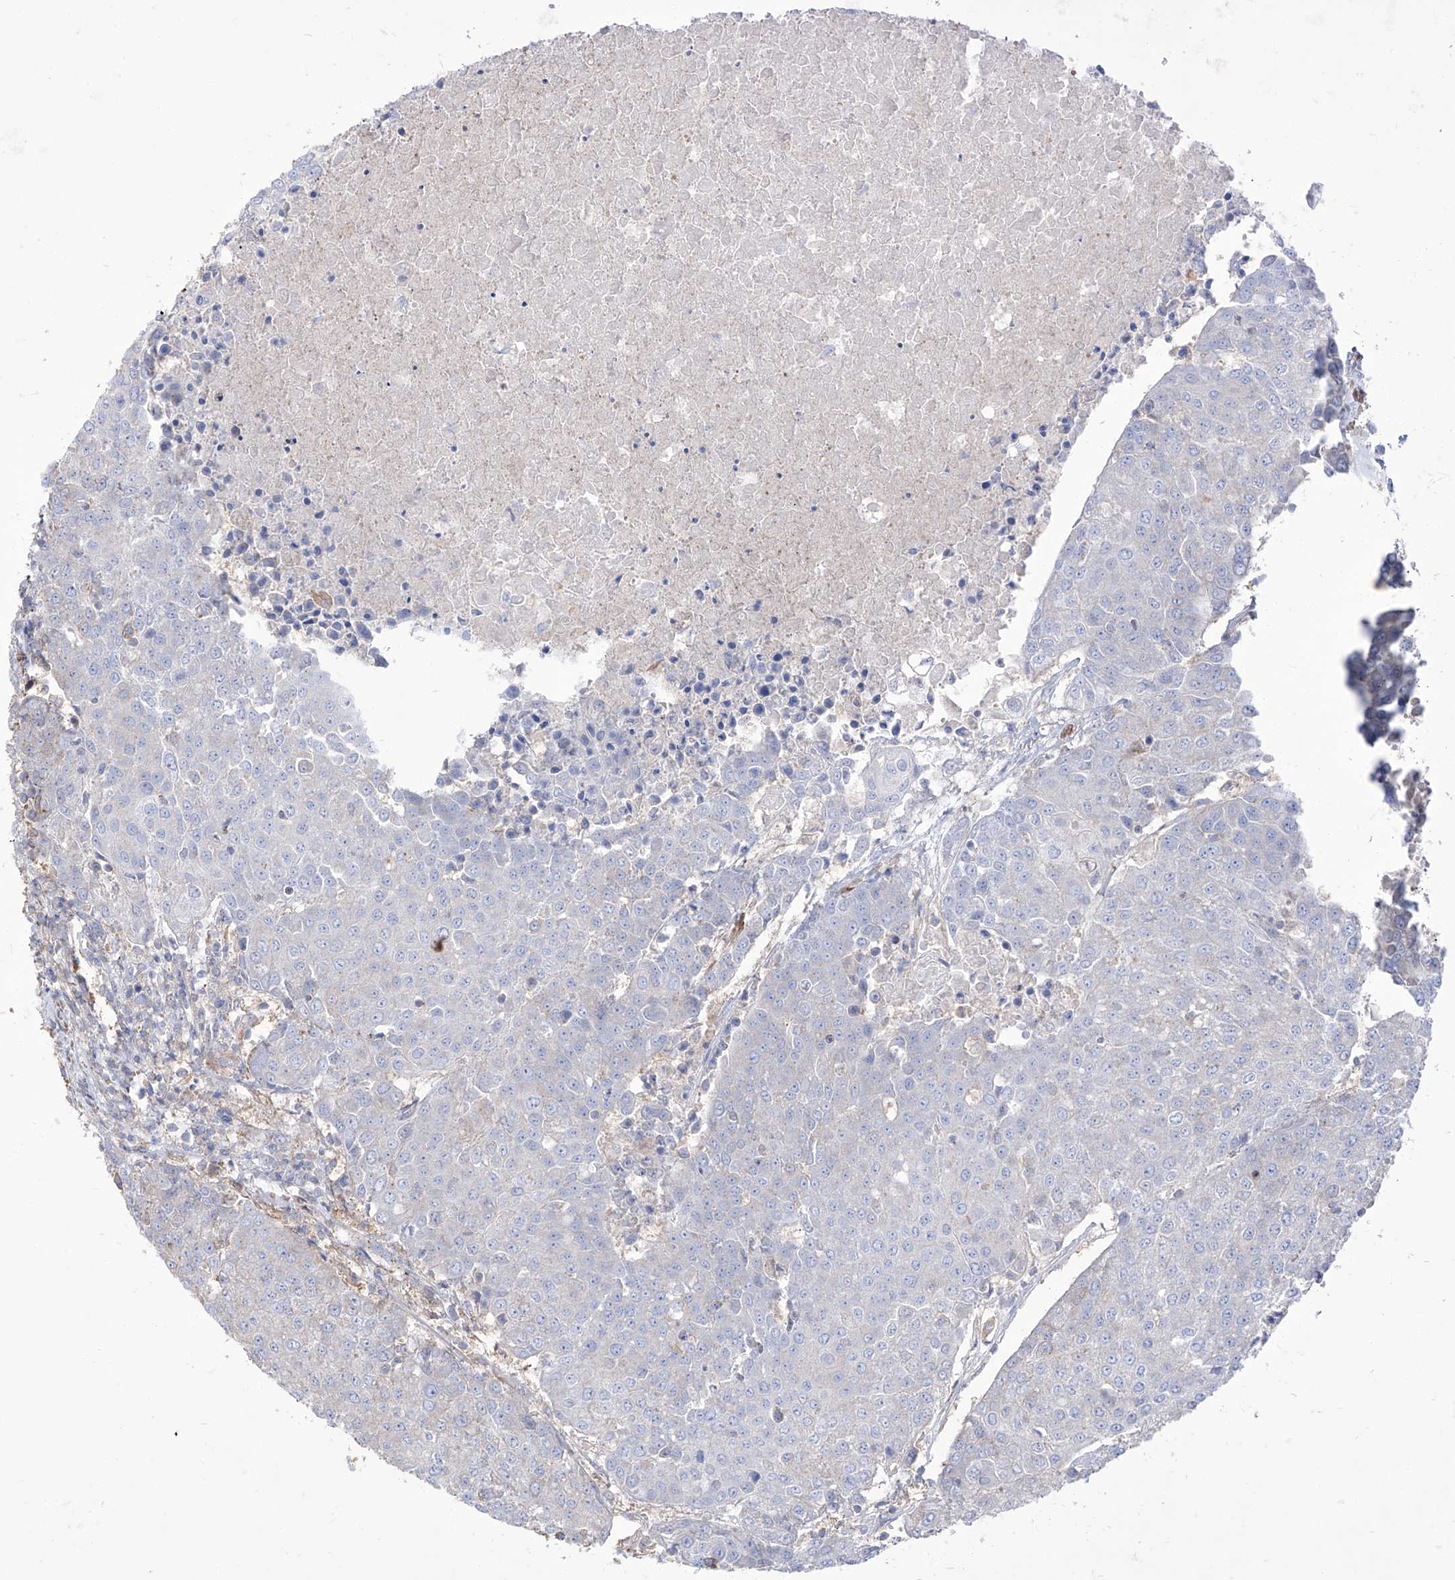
{"staining": {"intensity": "negative", "quantity": "none", "location": "none"}, "tissue": "urothelial cancer", "cell_type": "Tumor cells", "image_type": "cancer", "snomed": [{"axis": "morphology", "description": "Urothelial carcinoma, High grade"}, {"axis": "topography", "description": "Urinary bladder"}], "caption": "Immunohistochemistry of high-grade urothelial carcinoma reveals no positivity in tumor cells. The staining was performed using DAB (3,3'-diaminobenzidine) to visualize the protein expression in brown, while the nuclei were stained in blue with hematoxylin (Magnification: 20x).", "gene": "C1orf74", "patient": {"sex": "female", "age": 85}}